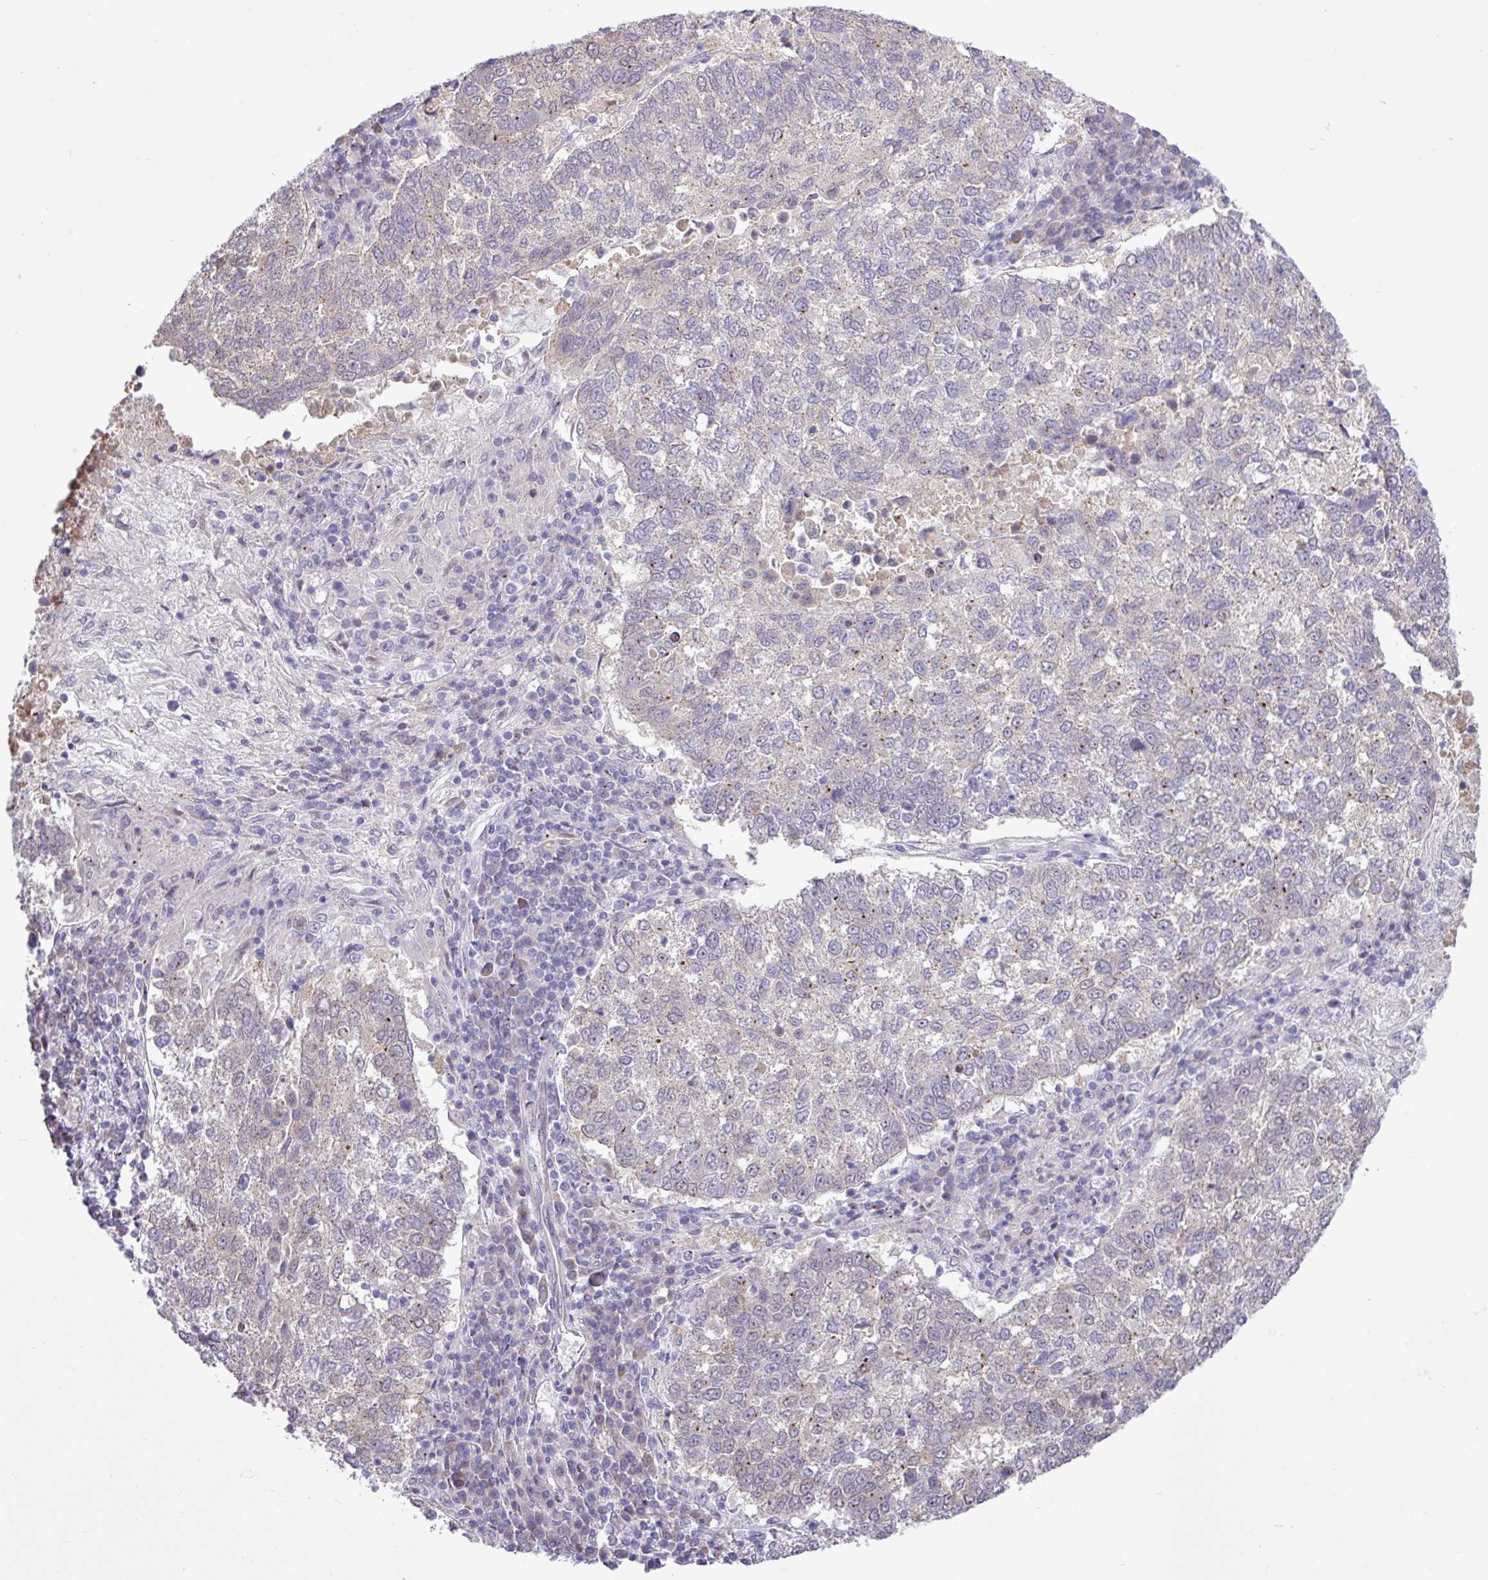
{"staining": {"intensity": "weak", "quantity": "<25%", "location": "cytoplasmic/membranous"}, "tissue": "lung cancer", "cell_type": "Tumor cells", "image_type": "cancer", "snomed": [{"axis": "morphology", "description": "Squamous cell carcinoma, NOS"}, {"axis": "topography", "description": "Lung"}], "caption": "High magnification brightfield microscopy of lung cancer stained with DAB (brown) and counterstained with hematoxylin (blue): tumor cells show no significant expression.", "gene": "SPINK8", "patient": {"sex": "male", "age": 73}}